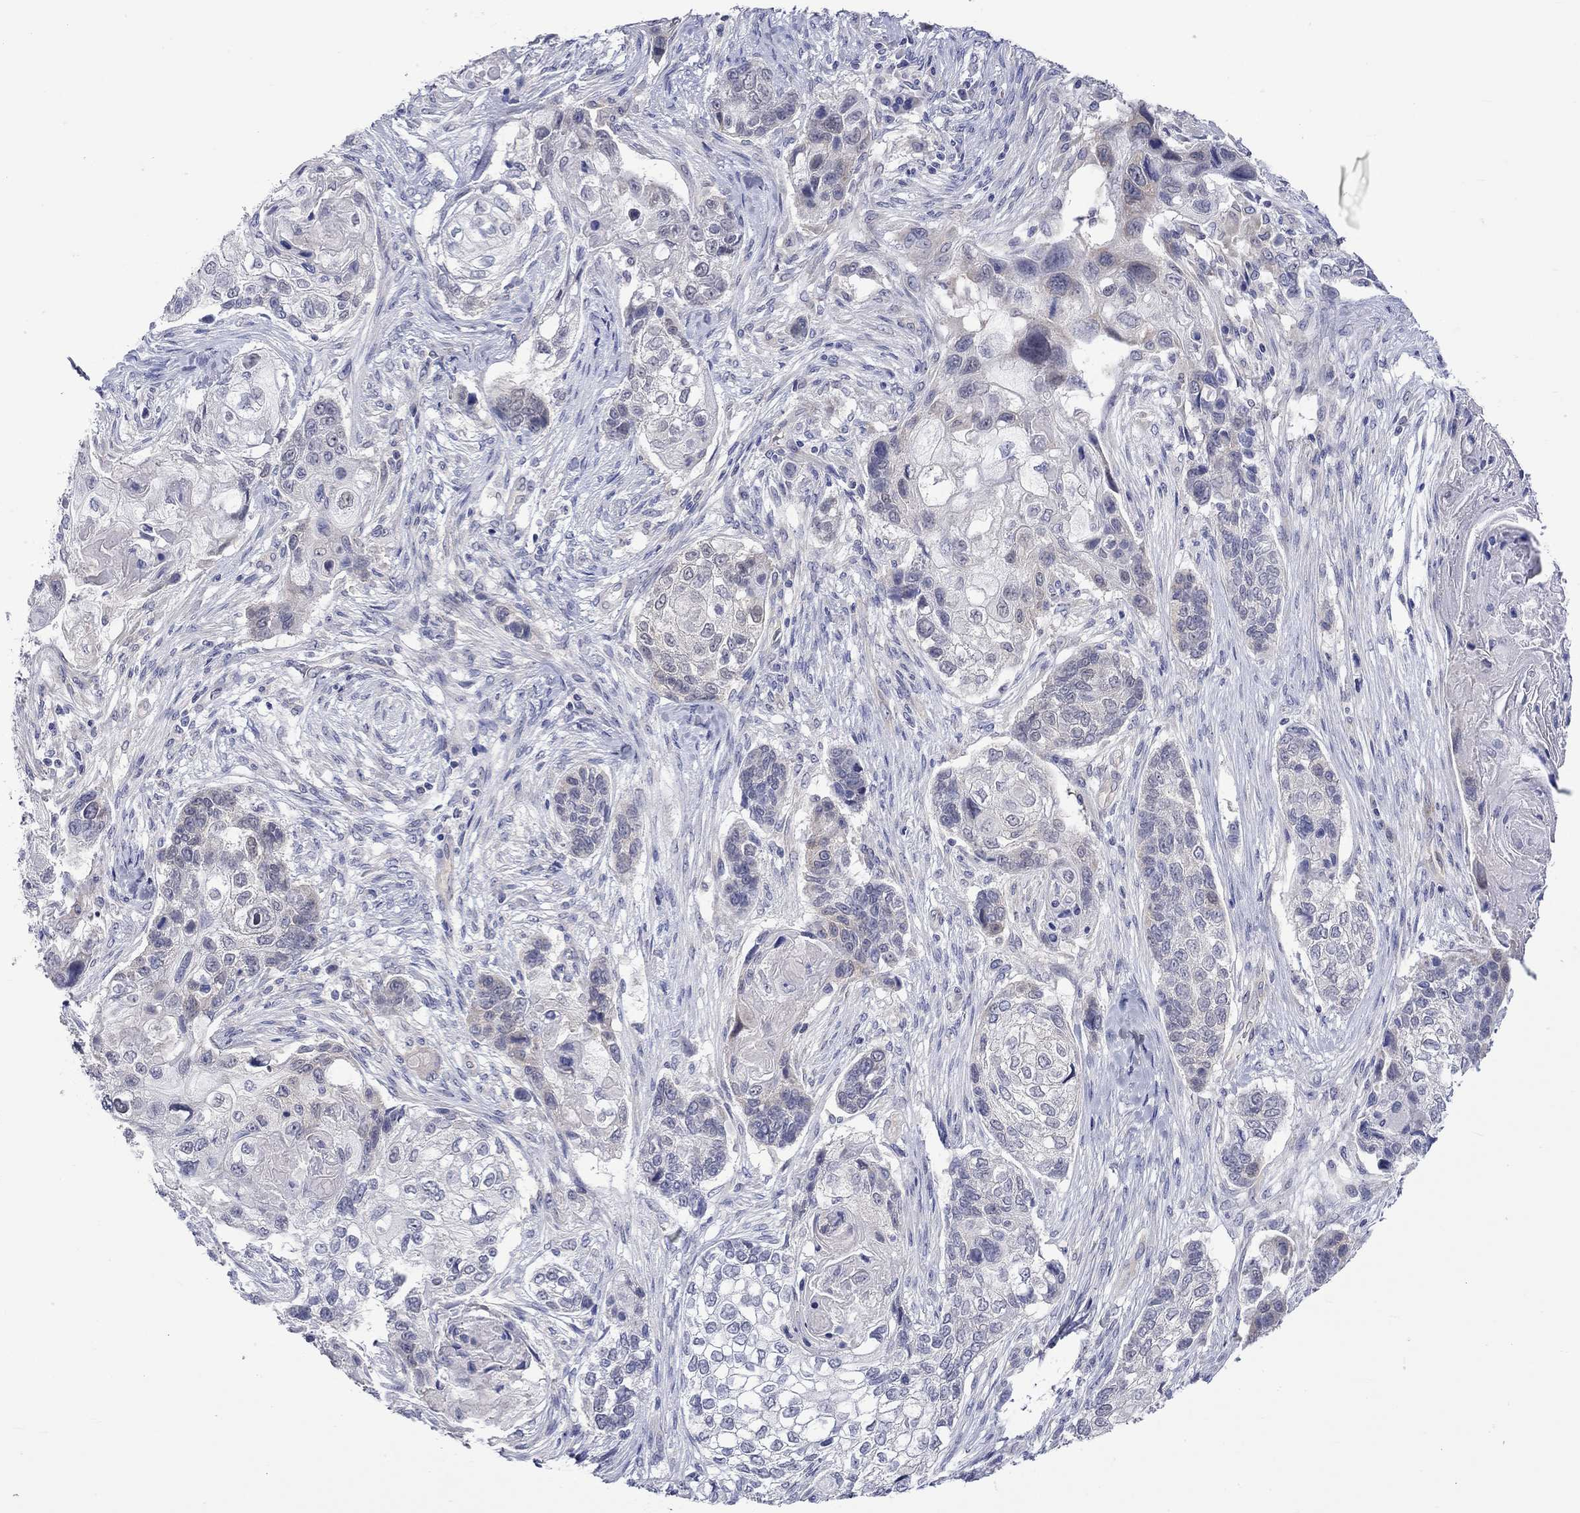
{"staining": {"intensity": "negative", "quantity": "none", "location": "none"}, "tissue": "lung cancer", "cell_type": "Tumor cells", "image_type": "cancer", "snomed": [{"axis": "morphology", "description": "Normal tissue, NOS"}, {"axis": "morphology", "description": "Squamous cell carcinoma, NOS"}, {"axis": "topography", "description": "Bronchus"}, {"axis": "topography", "description": "Lung"}], "caption": "IHC photomicrograph of human lung squamous cell carcinoma stained for a protein (brown), which demonstrates no staining in tumor cells. (IHC, brightfield microscopy, high magnification).", "gene": "CERS1", "patient": {"sex": "male", "age": 69}}